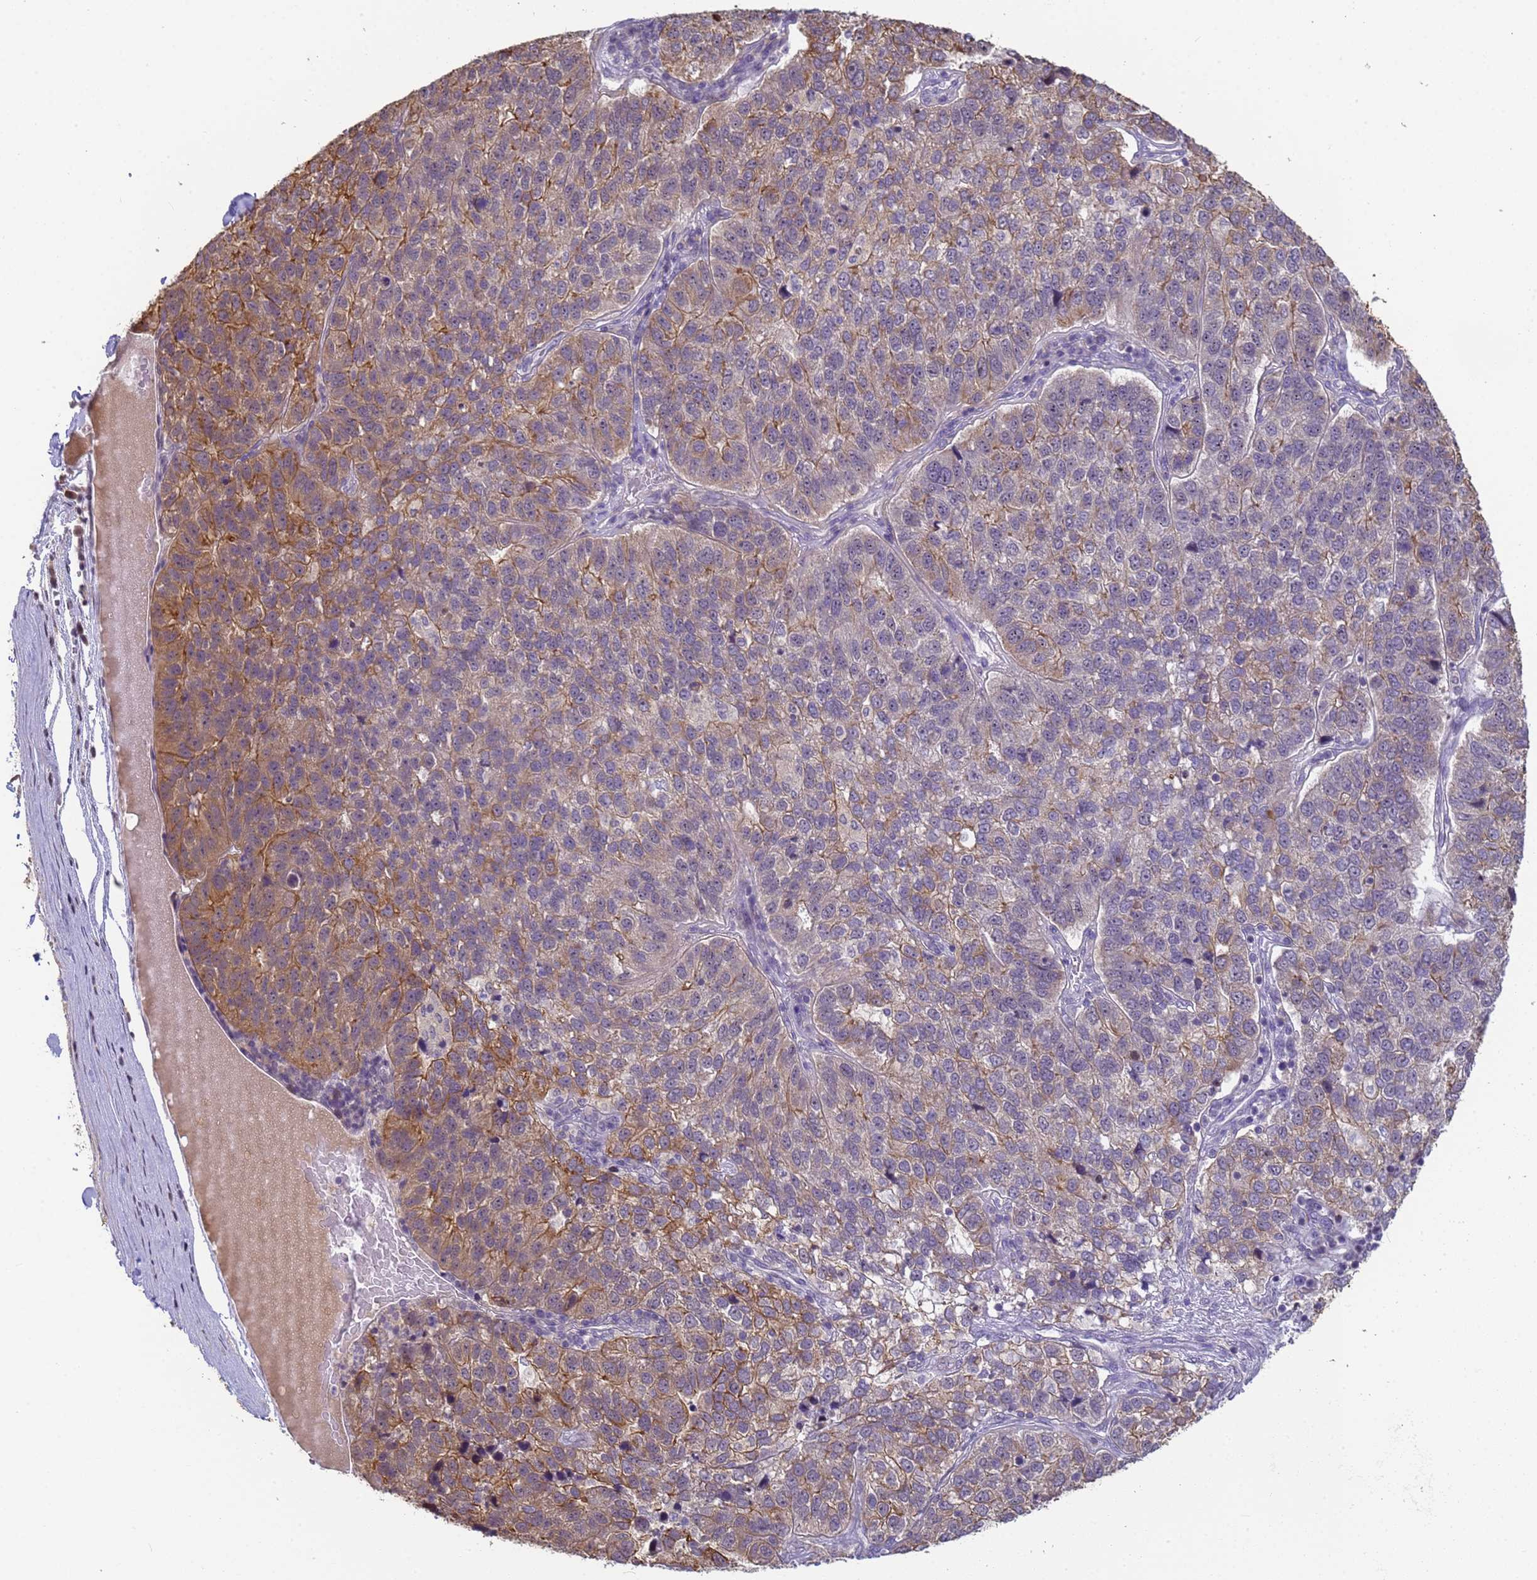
{"staining": {"intensity": "moderate", "quantity": "<25%", "location": "cytoplasmic/membranous"}, "tissue": "pancreatic cancer", "cell_type": "Tumor cells", "image_type": "cancer", "snomed": [{"axis": "morphology", "description": "Adenocarcinoma, NOS"}, {"axis": "topography", "description": "Pancreas"}], "caption": "Immunohistochemical staining of human adenocarcinoma (pancreatic) reveals low levels of moderate cytoplasmic/membranous protein staining in about <25% of tumor cells. (DAB (3,3'-diaminobenzidine) IHC with brightfield microscopy, high magnification).", "gene": "VWA3A", "patient": {"sex": "female", "age": 61}}